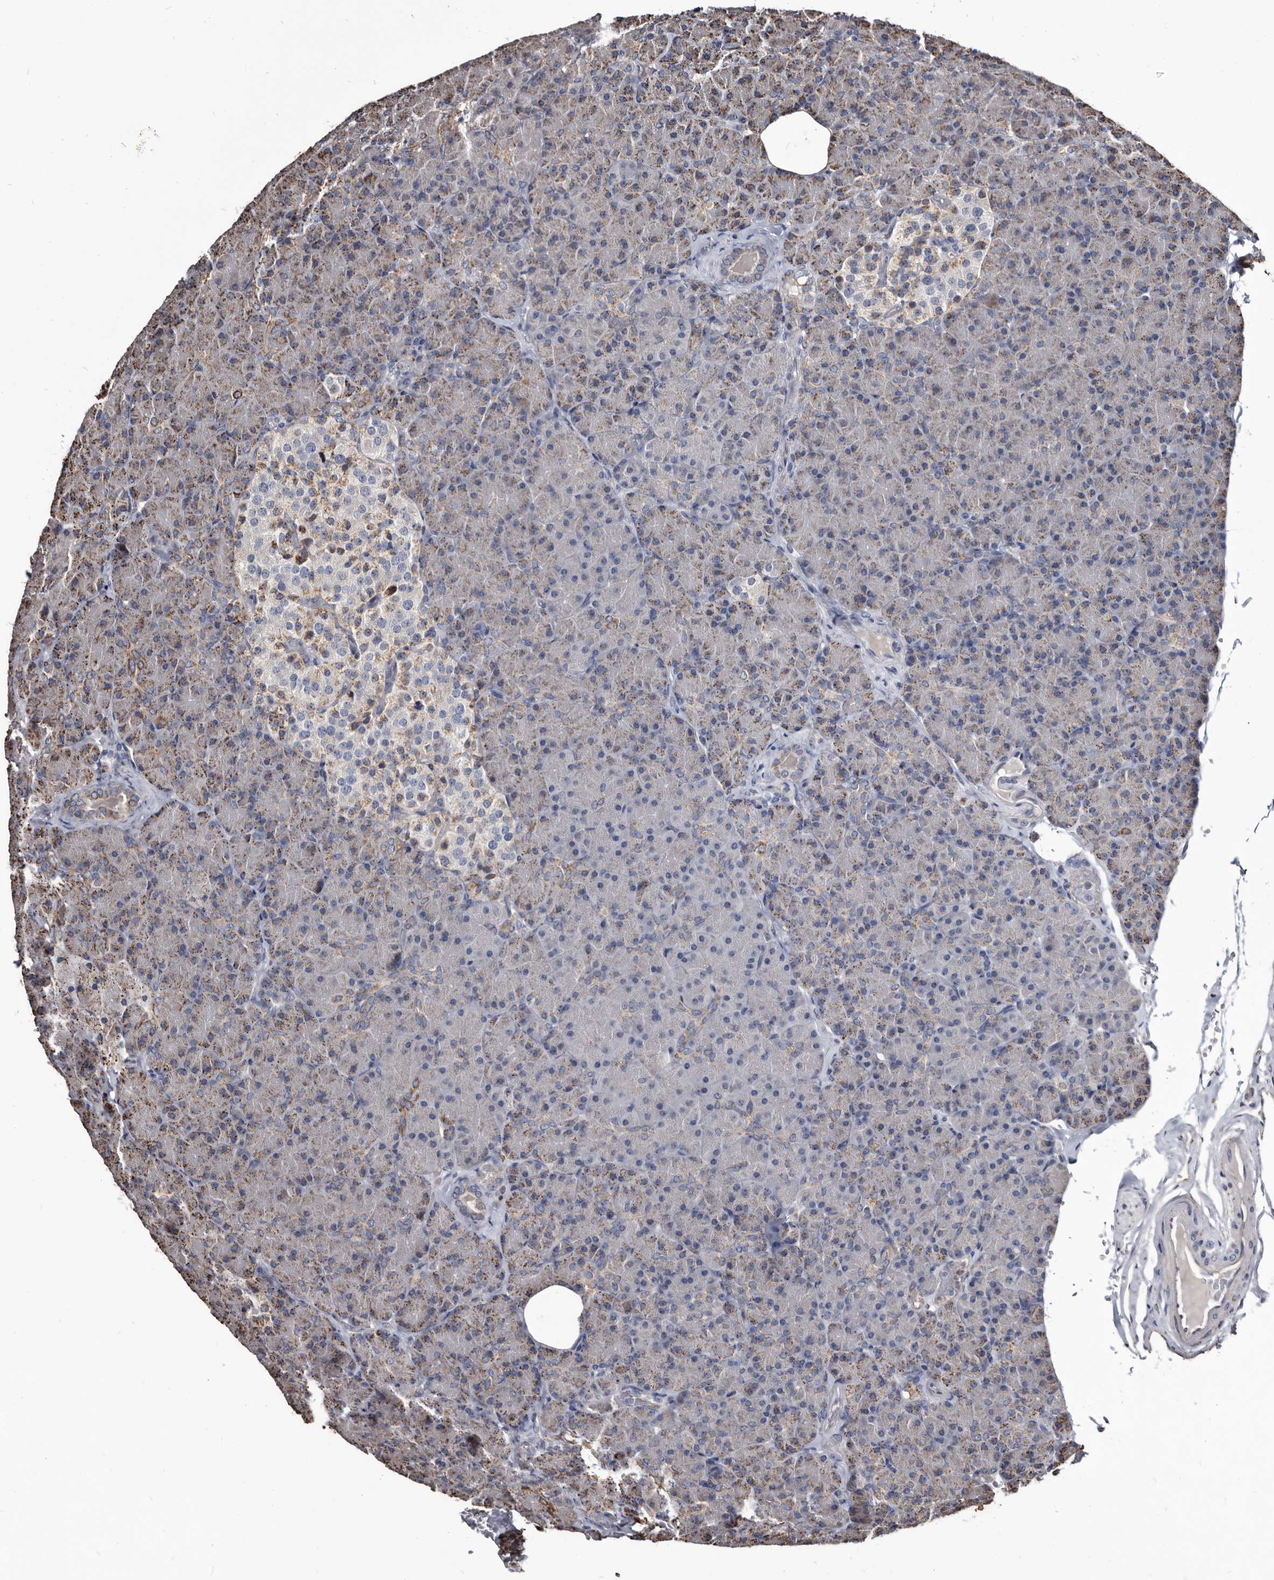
{"staining": {"intensity": "moderate", "quantity": "<25%", "location": "cytoplasmic/membranous"}, "tissue": "pancreas", "cell_type": "Exocrine glandular cells", "image_type": "normal", "snomed": [{"axis": "morphology", "description": "Normal tissue, NOS"}, {"axis": "topography", "description": "Pancreas"}], "caption": "Protein staining reveals moderate cytoplasmic/membranous expression in approximately <25% of exocrine glandular cells in benign pancreas. The protein of interest is stained brown, and the nuclei are stained in blue (DAB (3,3'-diaminobenzidine) IHC with brightfield microscopy, high magnification).", "gene": "CTSA", "patient": {"sex": "female", "age": 43}}